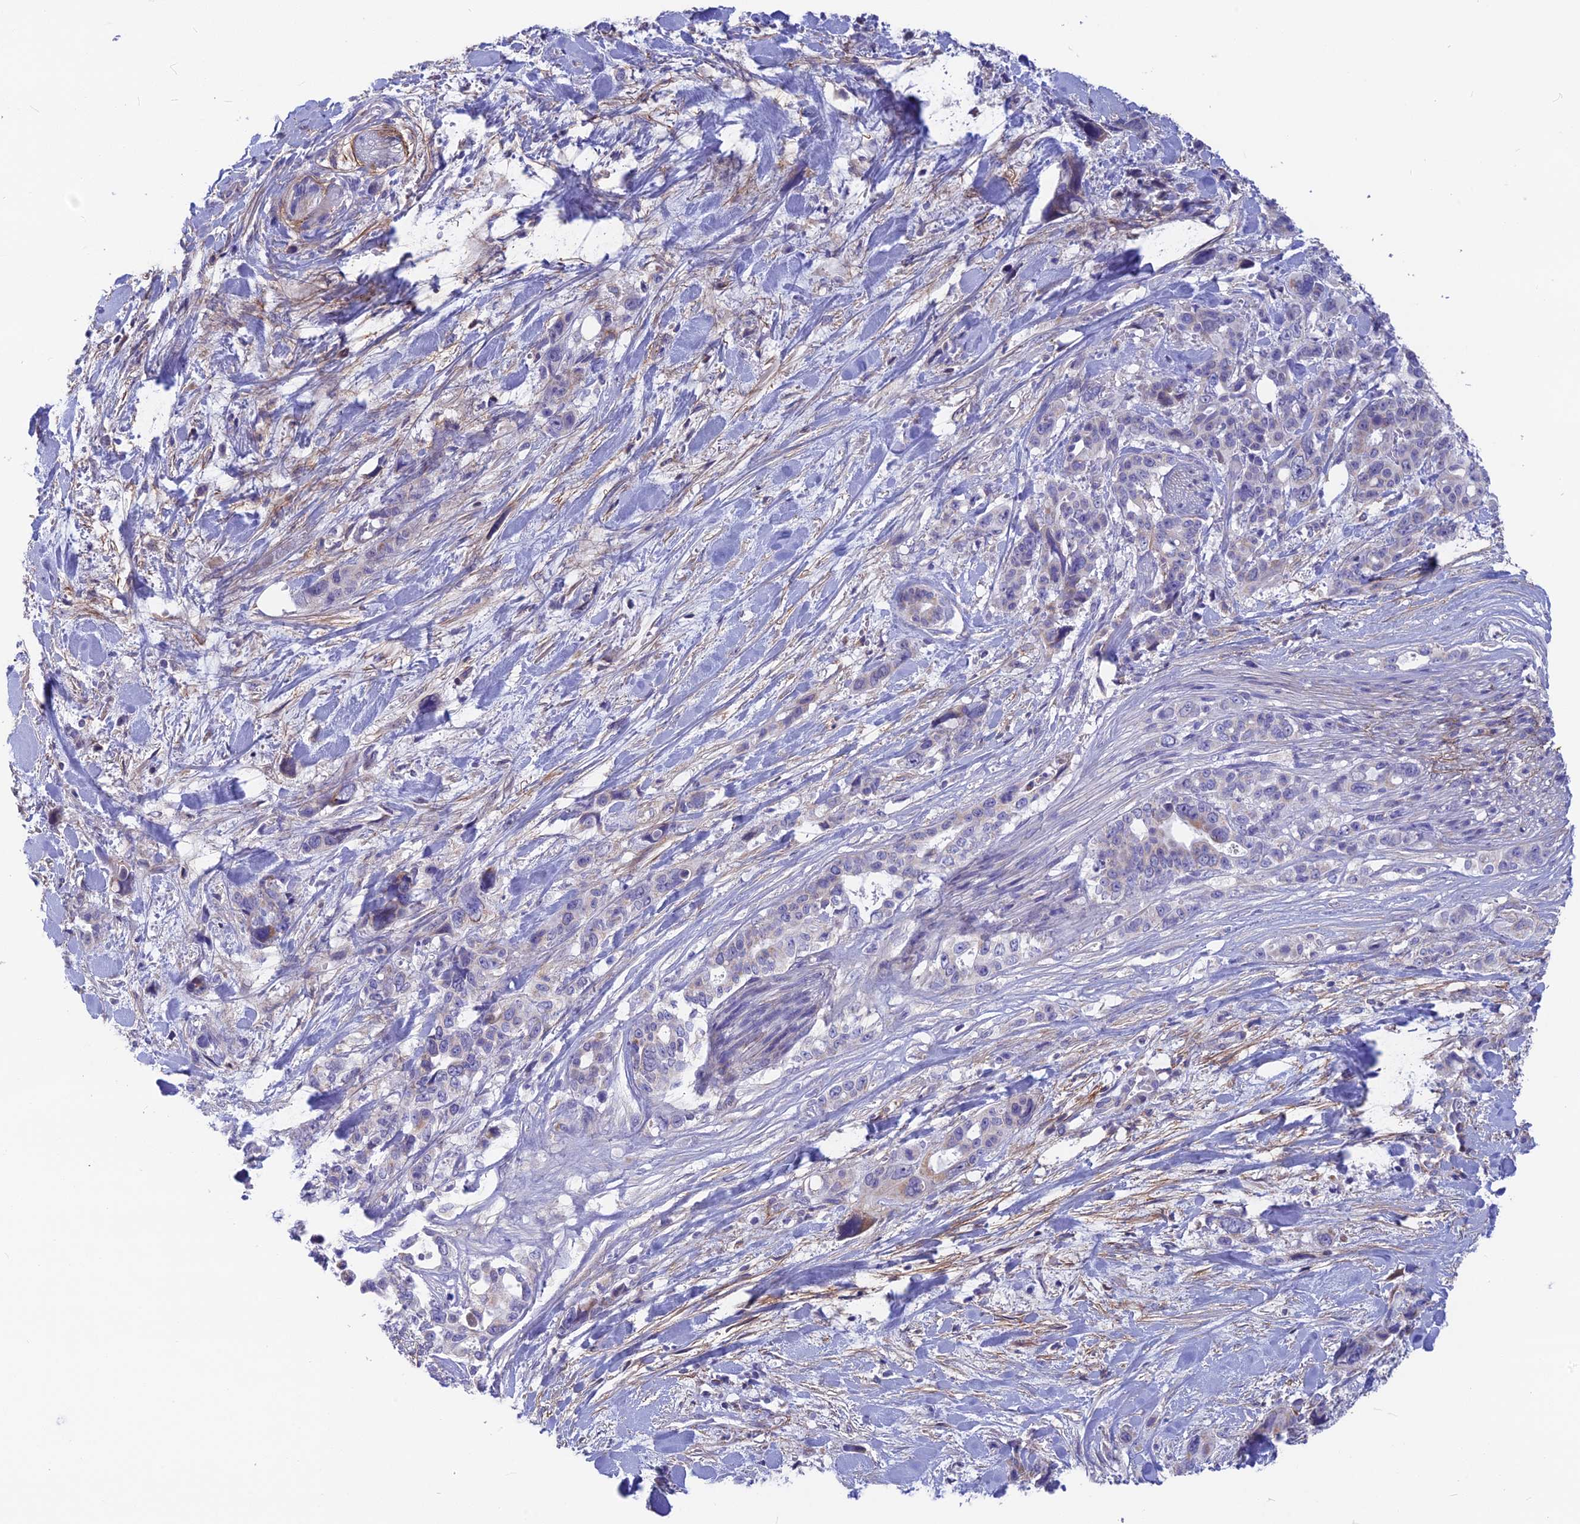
{"staining": {"intensity": "weak", "quantity": "<25%", "location": "cytoplasmic/membranous"}, "tissue": "pancreatic cancer", "cell_type": "Tumor cells", "image_type": "cancer", "snomed": [{"axis": "morphology", "description": "Adenocarcinoma, NOS"}, {"axis": "topography", "description": "Pancreas"}], "caption": "A histopathology image of pancreatic adenocarcinoma stained for a protein reveals no brown staining in tumor cells.", "gene": "PLAC9", "patient": {"sex": "male", "age": 46}}